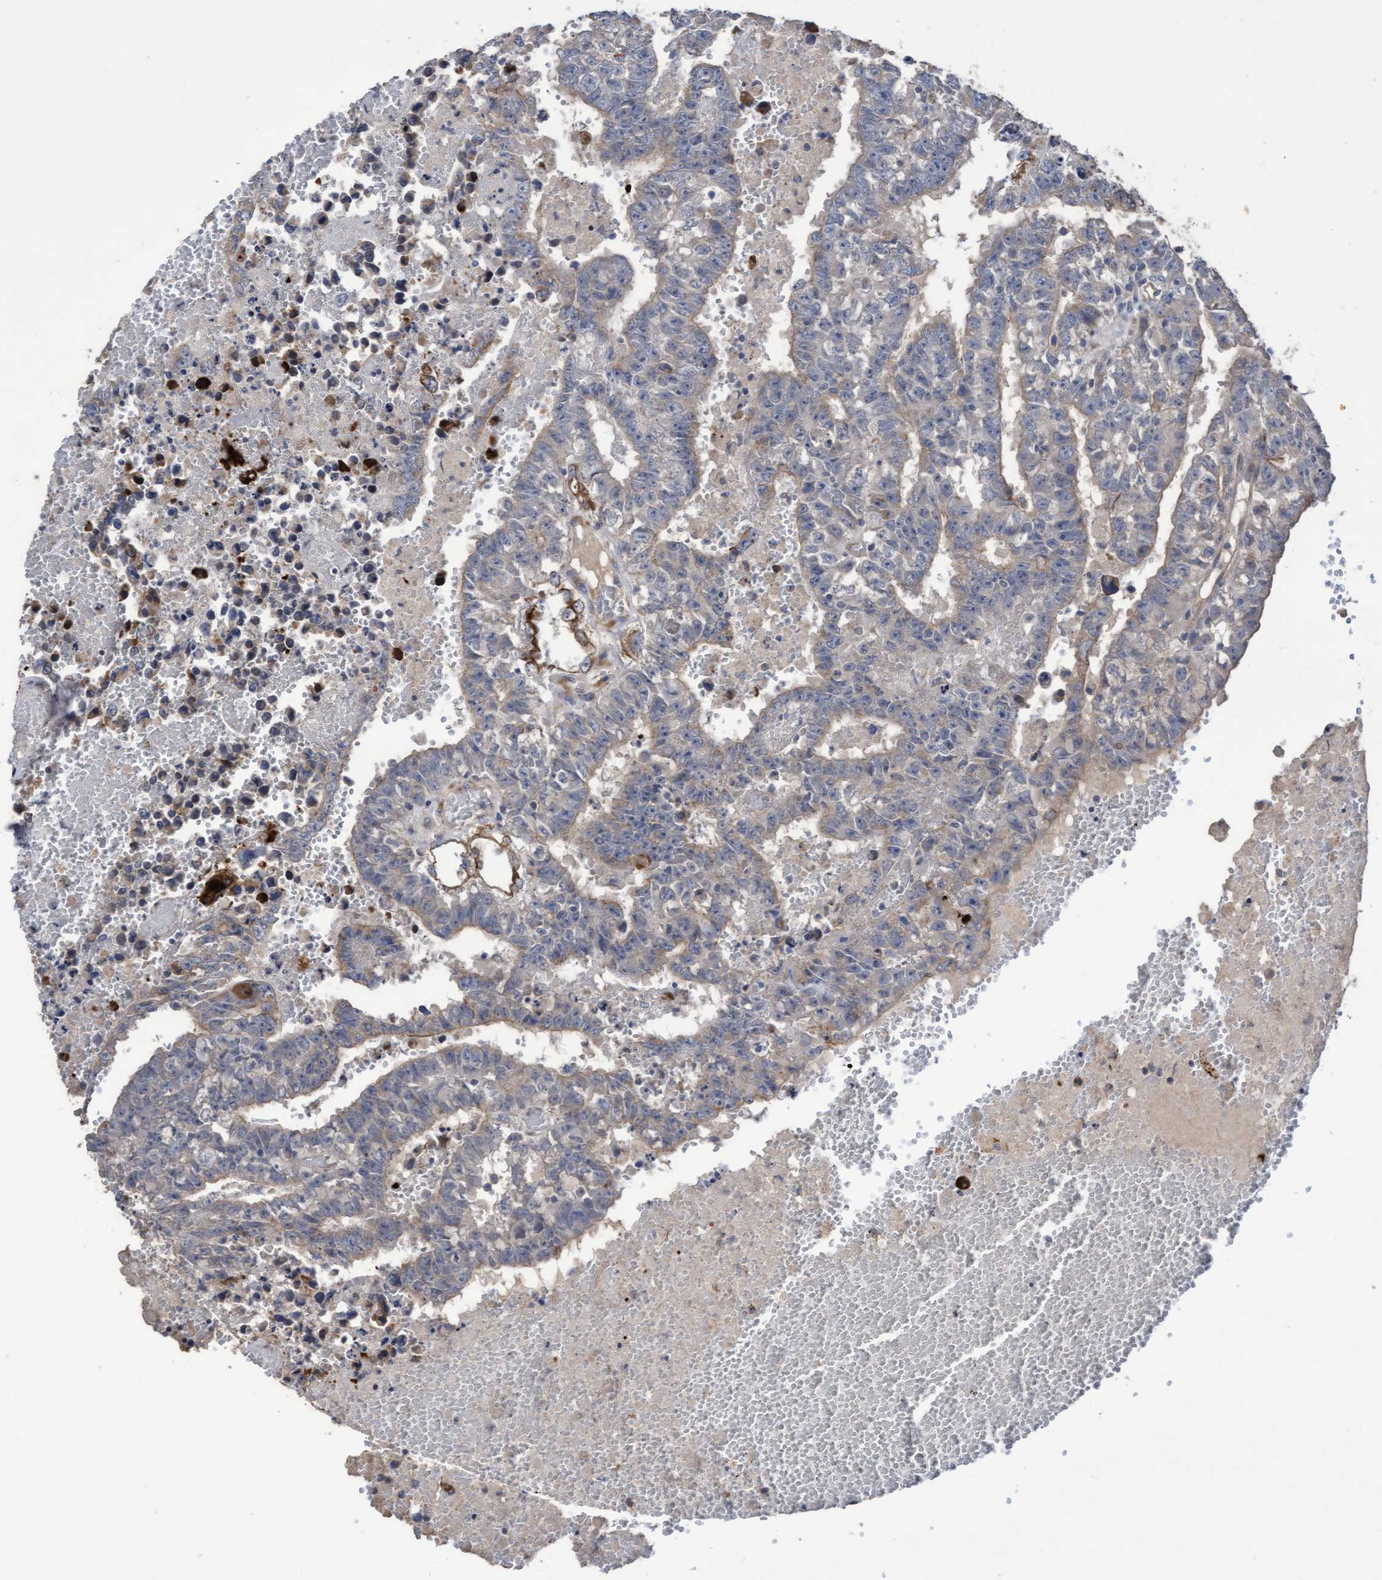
{"staining": {"intensity": "weak", "quantity": "<25%", "location": "cytoplasmic/membranous"}, "tissue": "testis cancer", "cell_type": "Tumor cells", "image_type": "cancer", "snomed": [{"axis": "morphology", "description": "Carcinoma, Embryonal, NOS"}, {"axis": "topography", "description": "Testis"}], "caption": "Human testis cancer (embryonal carcinoma) stained for a protein using immunohistochemistry (IHC) shows no expression in tumor cells.", "gene": "KRT24", "patient": {"sex": "male", "age": 25}}